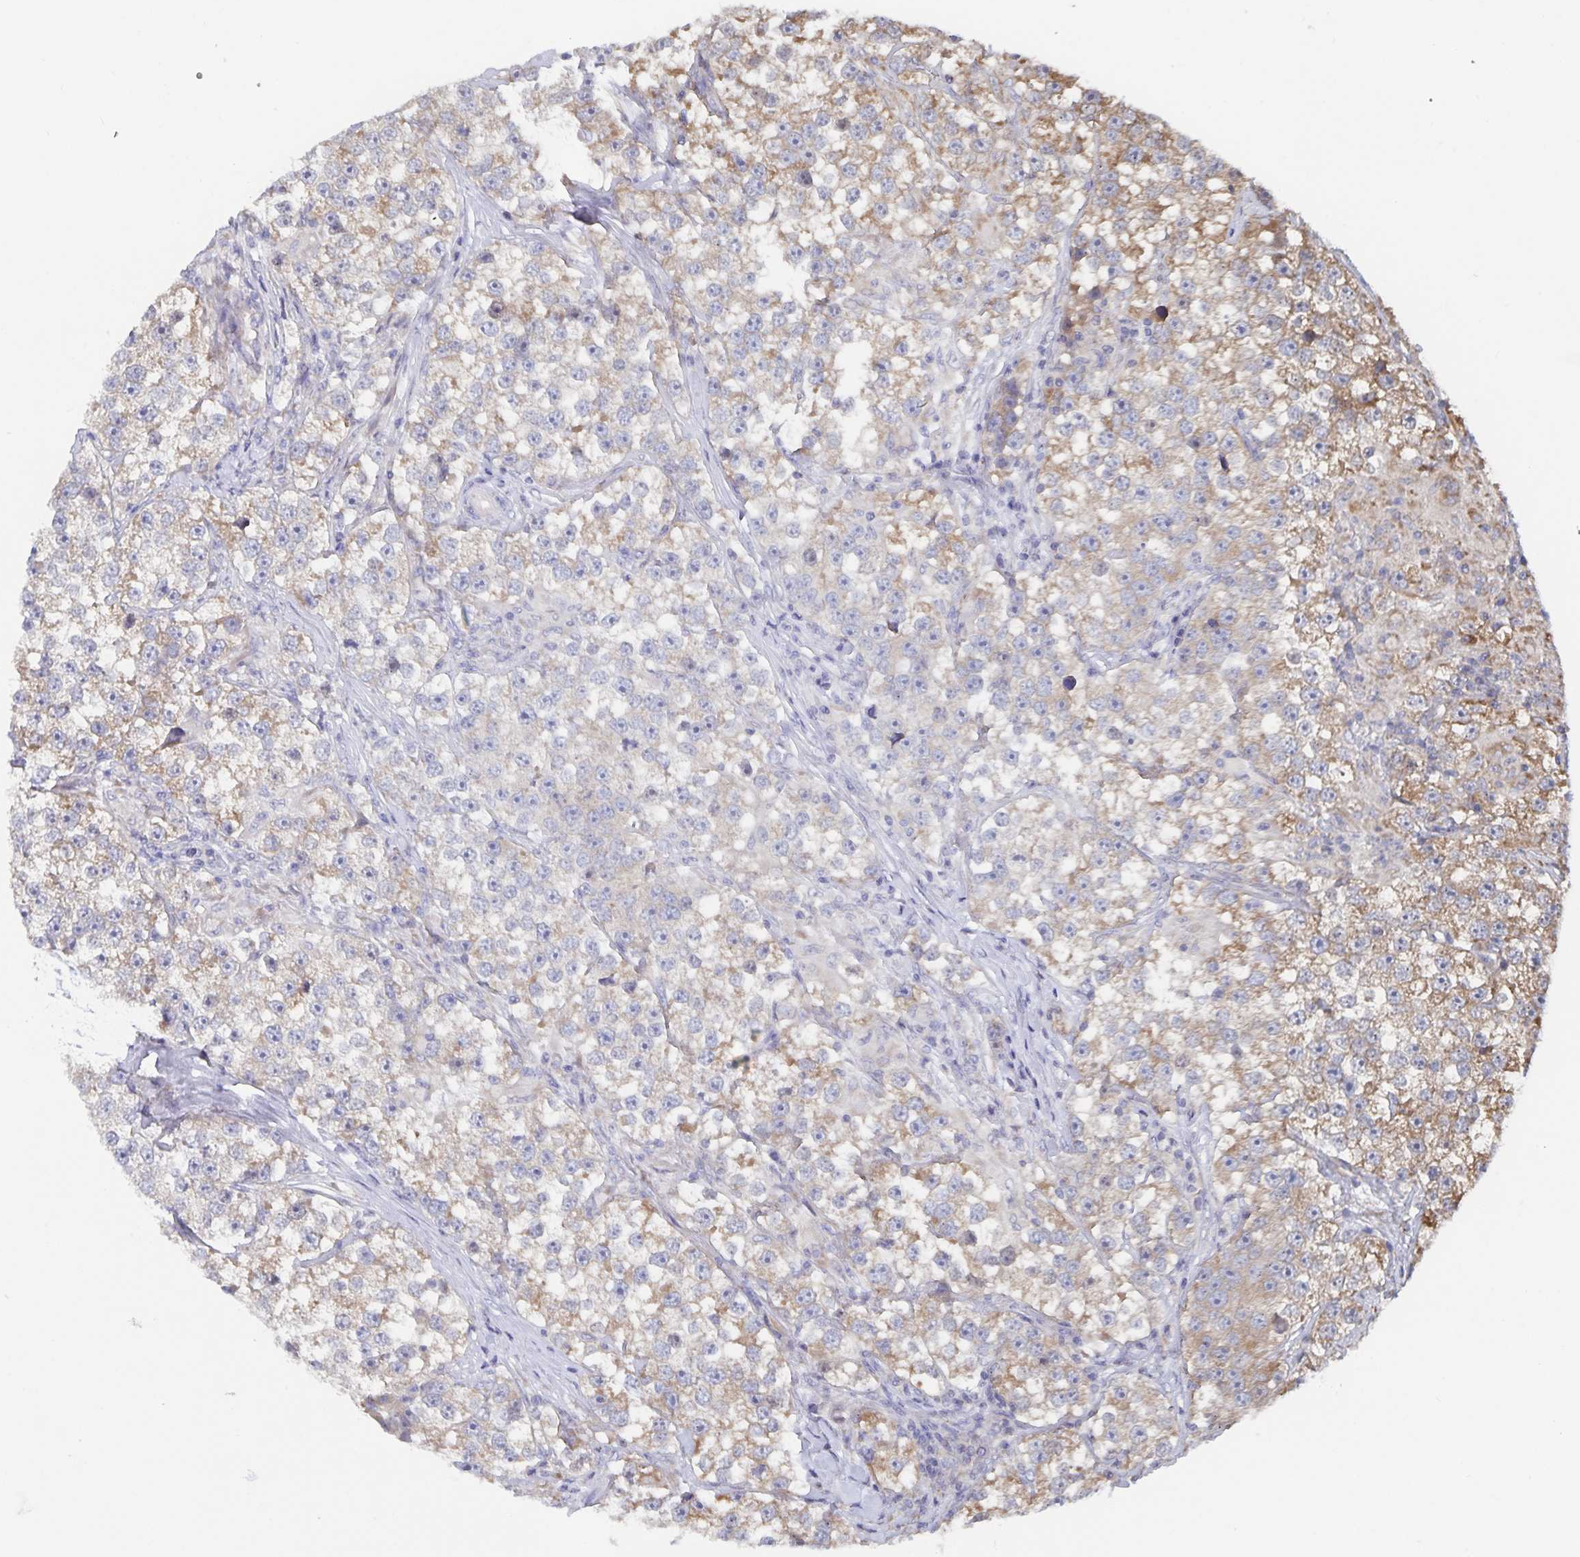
{"staining": {"intensity": "weak", "quantity": "25%-75%", "location": "cytoplasmic/membranous"}, "tissue": "testis cancer", "cell_type": "Tumor cells", "image_type": "cancer", "snomed": [{"axis": "morphology", "description": "Seminoma, NOS"}, {"axis": "topography", "description": "Testis"}], "caption": "Testis cancer (seminoma) was stained to show a protein in brown. There is low levels of weak cytoplasmic/membranous expression in approximately 25%-75% of tumor cells.", "gene": "ACACA", "patient": {"sex": "male", "age": 46}}